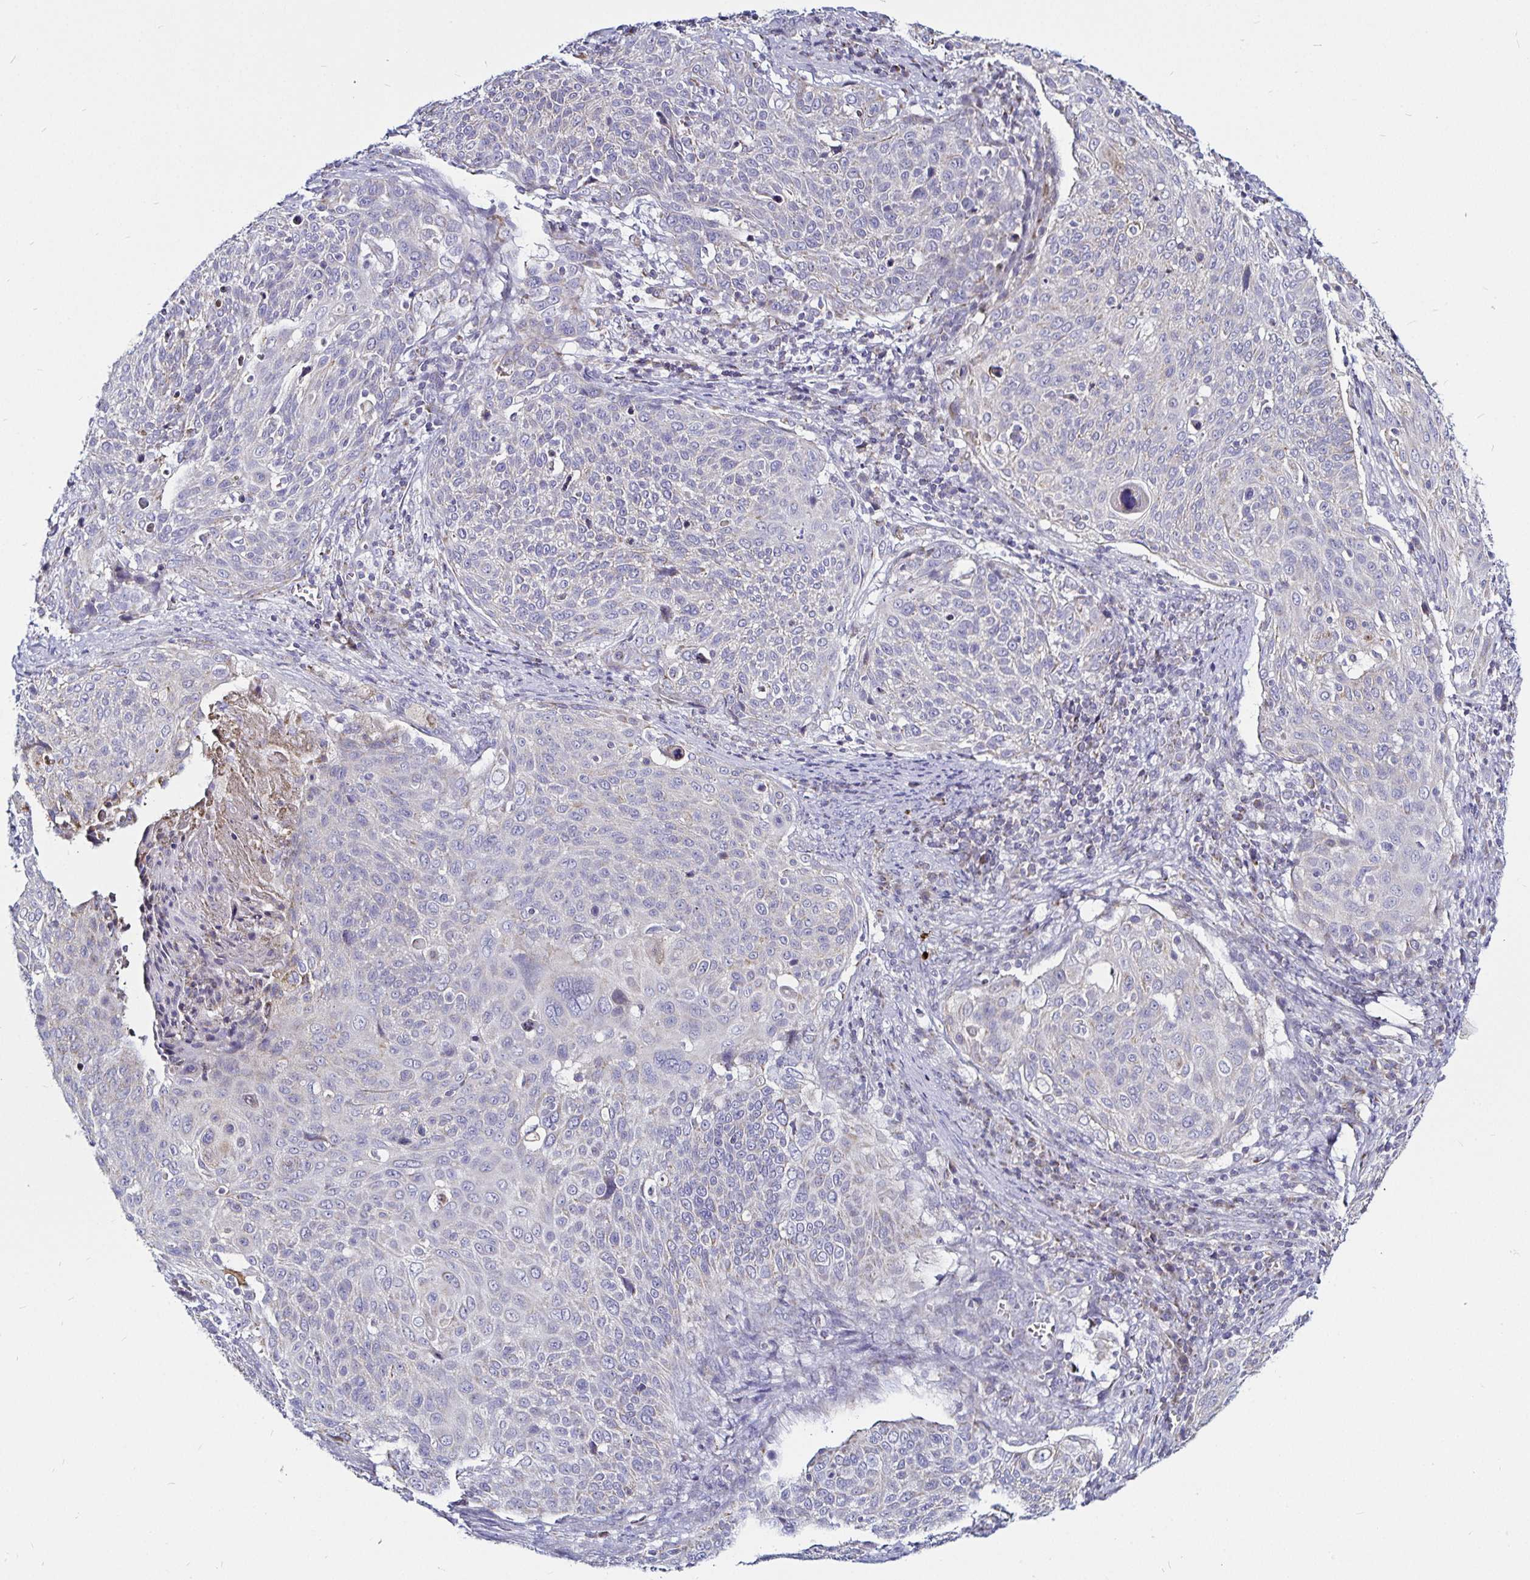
{"staining": {"intensity": "negative", "quantity": "none", "location": "none"}, "tissue": "cervical cancer", "cell_type": "Tumor cells", "image_type": "cancer", "snomed": [{"axis": "morphology", "description": "Squamous cell carcinoma, NOS"}, {"axis": "topography", "description": "Cervix"}], "caption": "An image of human squamous cell carcinoma (cervical) is negative for staining in tumor cells.", "gene": "PGAM2", "patient": {"sex": "female", "age": 31}}